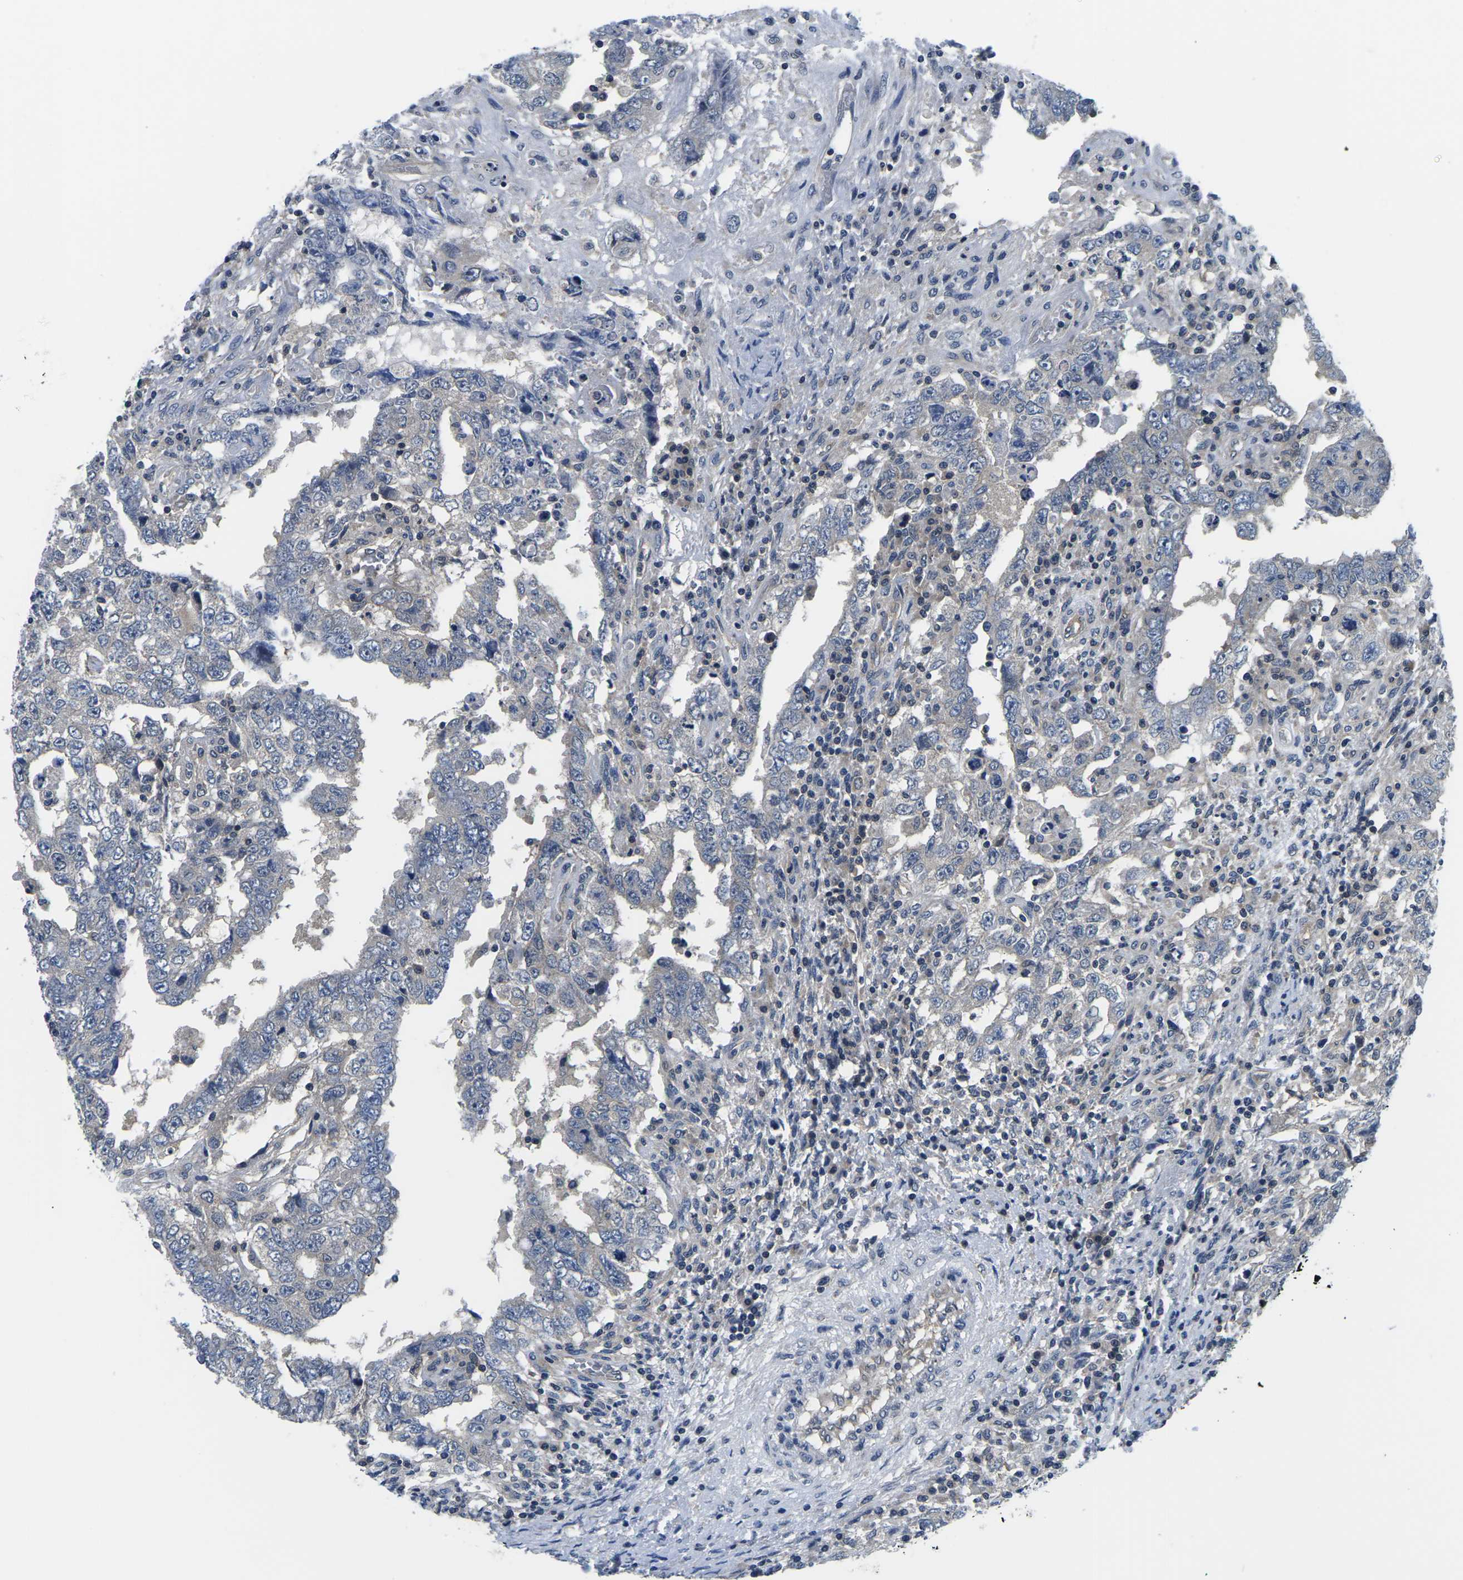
{"staining": {"intensity": "negative", "quantity": "none", "location": "none"}, "tissue": "testis cancer", "cell_type": "Tumor cells", "image_type": "cancer", "snomed": [{"axis": "morphology", "description": "Carcinoma, Embryonal, NOS"}, {"axis": "topography", "description": "Testis"}], "caption": "An immunohistochemistry (IHC) micrograph of testis embryonal carcinoma is shown. There is no staining in tumor cells of testis embryonal carcinoma.", "gene": "GSK3B", "patient": {"sex": "male", "age": 26}}